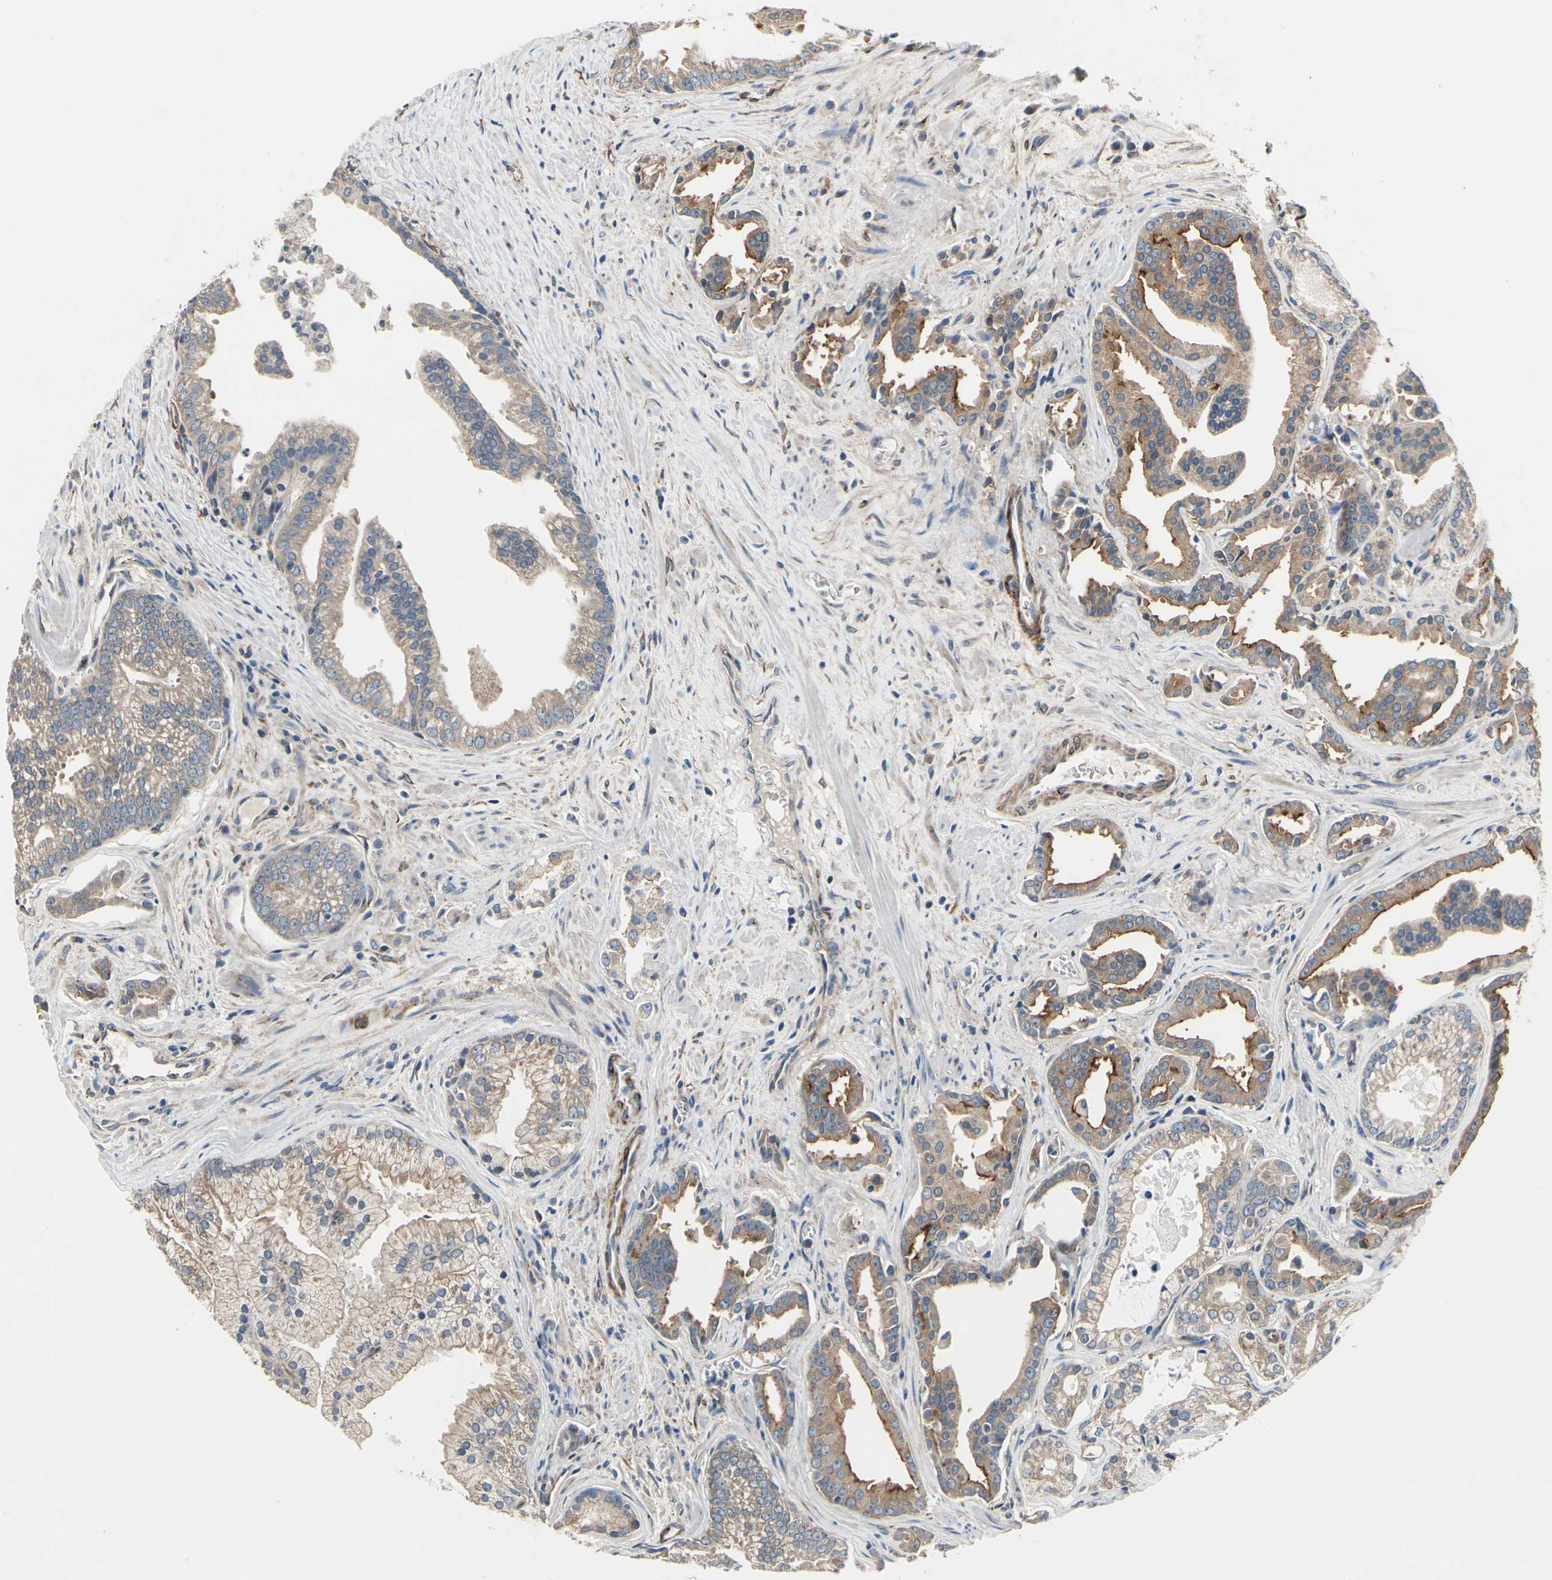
{"staining": {"intensity": "moderate", "quantity": ">75%", "location": "cytoplasmic/membranous"}, "tissue": "prostate cancer", "cell_type": "Tumor cells", "image_type": "cancer", "snomed": [{"axis": "morphology", "description": "Adenocarcinoma, High grade"}, {"axis": "topography", "description": "Prostate"}], "caption": "This is an image of IHC staining of prostate high-grade adenocarcinoma, which shows moderate expression in the cytoplasmic/membranous of tumor cells.", "gene": "PRKAR2B", "patient": {"sex": "male", "age": 67}}